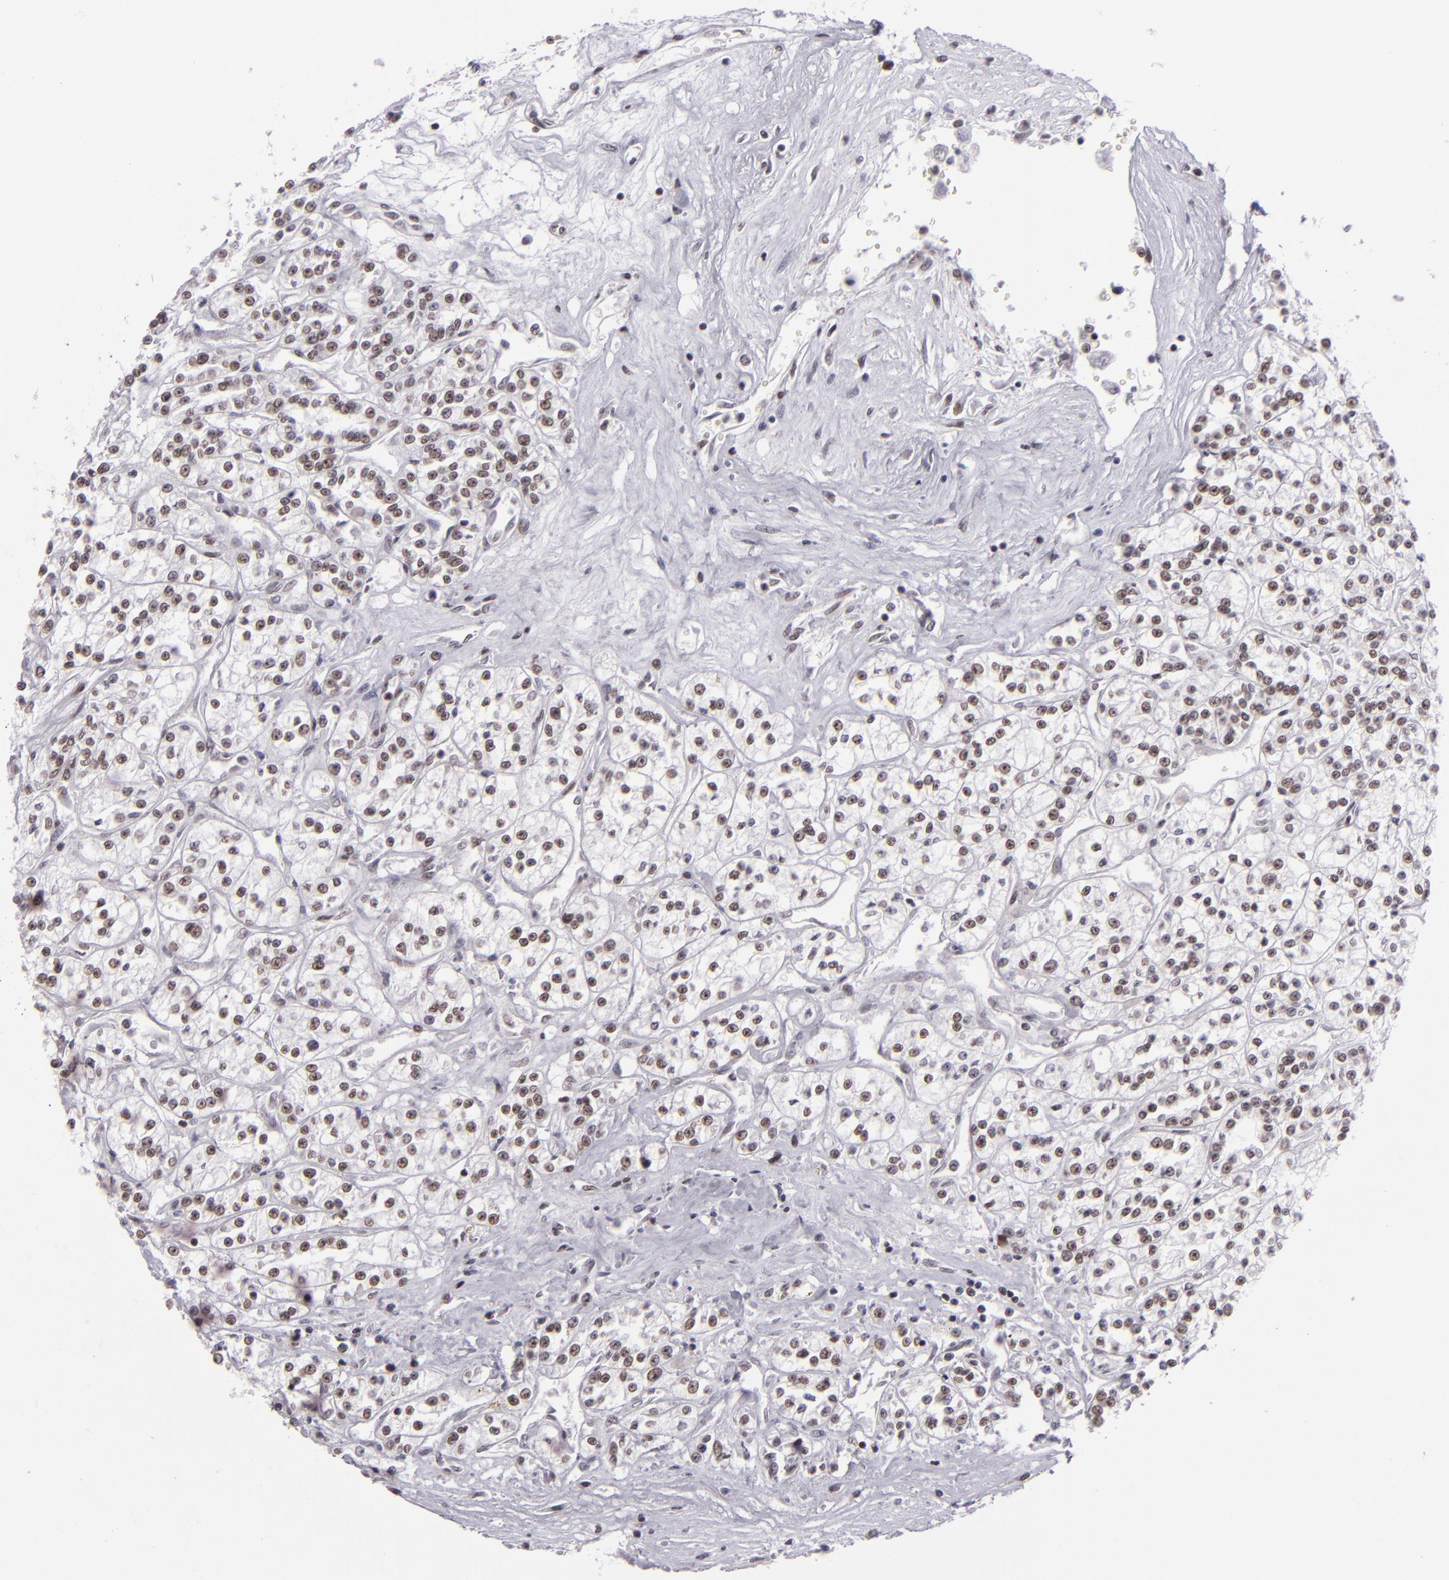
{"staining": {"intensity": "weak", "quantity": "25%-75%", "location": "nuclear"}, "tissue": "renal cancer", "cell_type": "Tumor cells", "image_type": "cancer", "snomed": [{"axis": "morphology", "description": "Adenocarcinoma, NOS"}, {"axis": "topography", "description": "Kidney"}], "caption": "The micrograph displays a brown stain indicating the presence of a protein in the nuclear of tumor cells in renal adenocarcinoma. (DAB IHC with brightfield microscopy, high magnification).", "gene": "BRD8", "patient": {"sex": "female", "age": 76}}